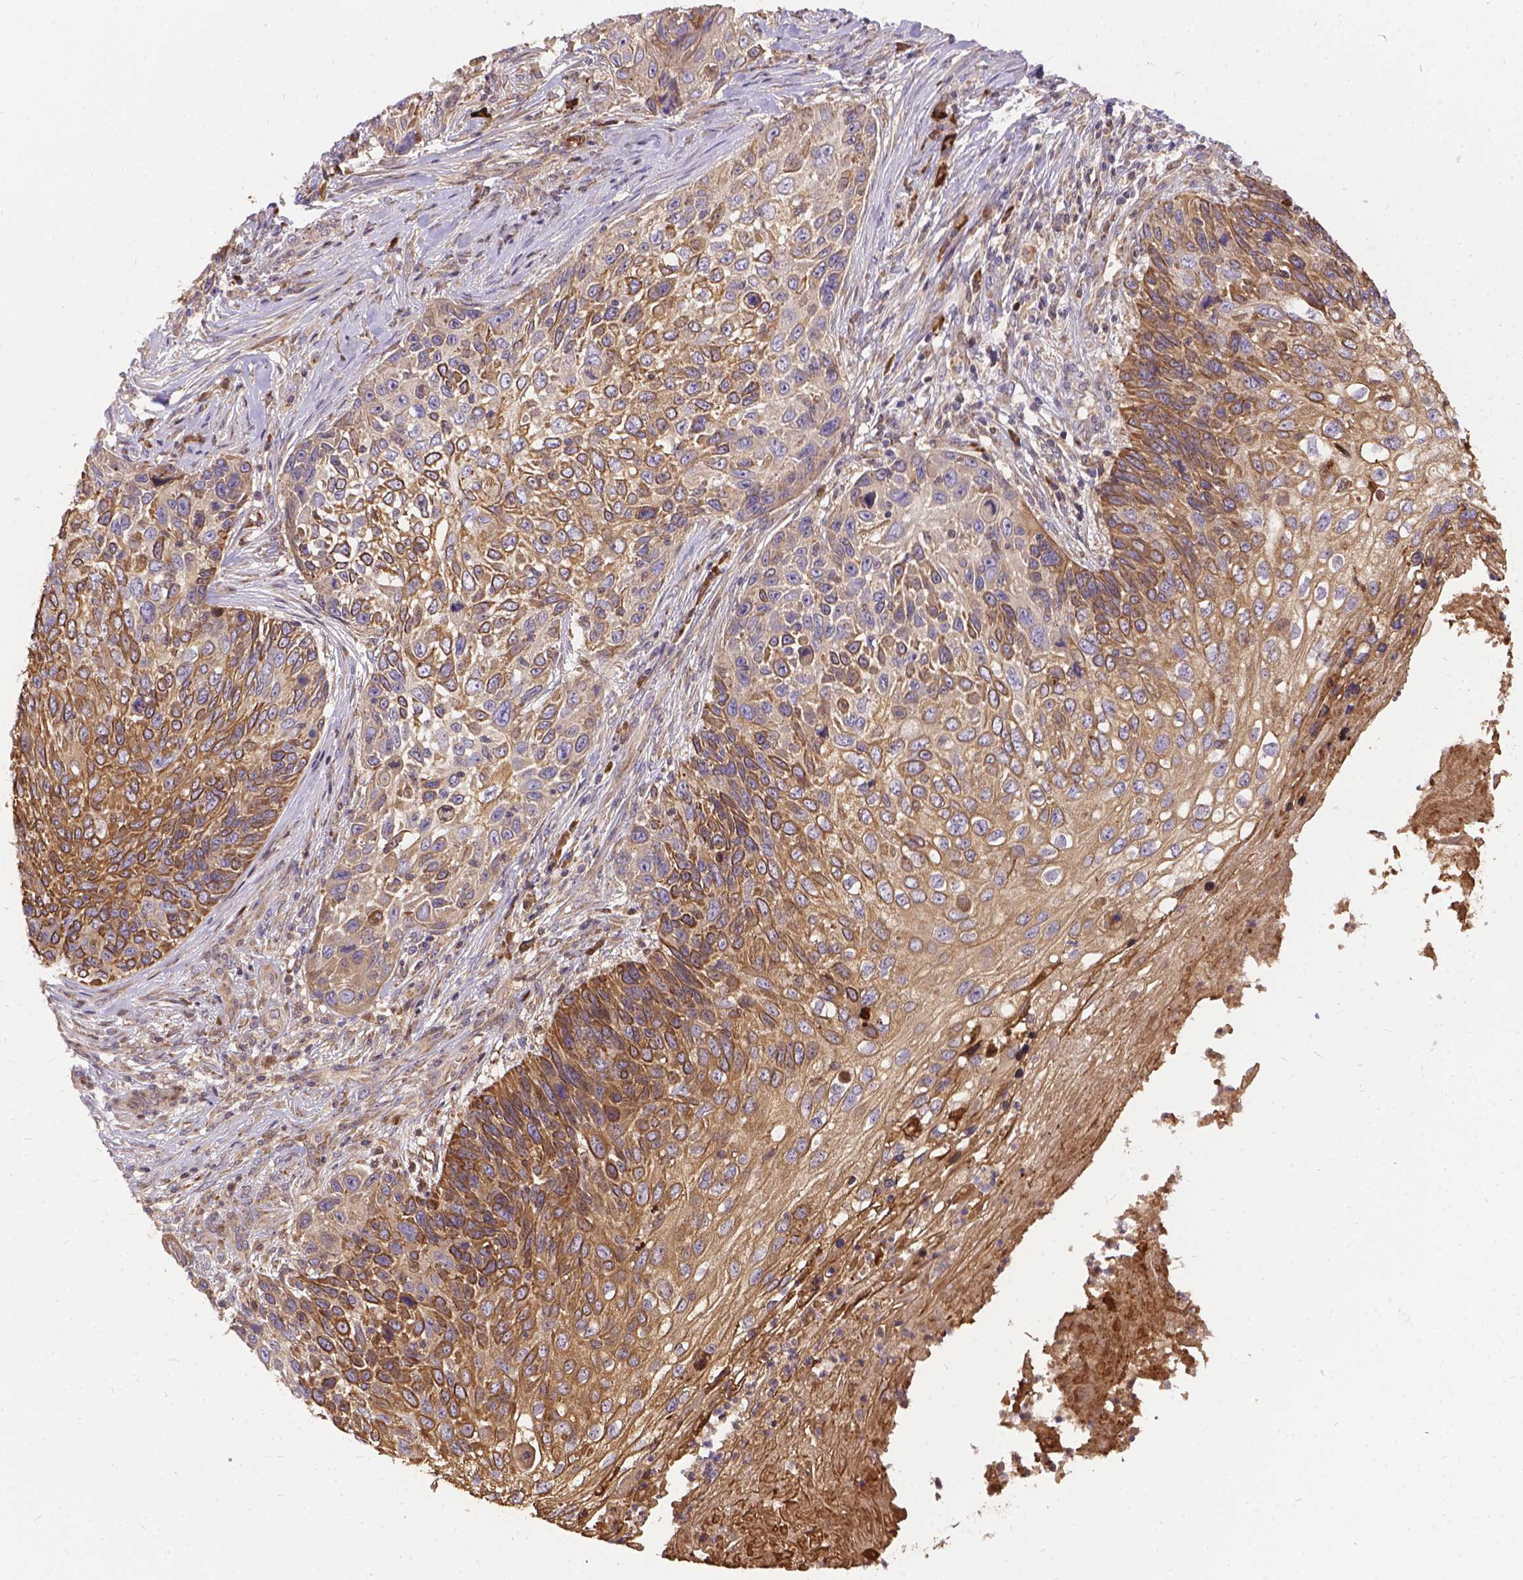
{"staining": {"intensity": "moderate", "quantity": ">75%", "location": "cytoplasmic/membranous"}, "tissue": "skin cancer", "cell_type": "Tumor cells", "image_type": "cancer", "snomed": [{"axis": "morphology", "description": "Squamous cell carcinoma, NOS"}, {"axis": "topography", "description": "Skin"}], "caption": "Tumor cells exhibit moderate cytoplasmic/membranous positivity in approximately >75% of cells in squamous cell carcinoma (skin). (IHC, brightfield microscopy, high magnification).", "gene": "DENND6A", "patient": {"sex": "male", "age": 92}}